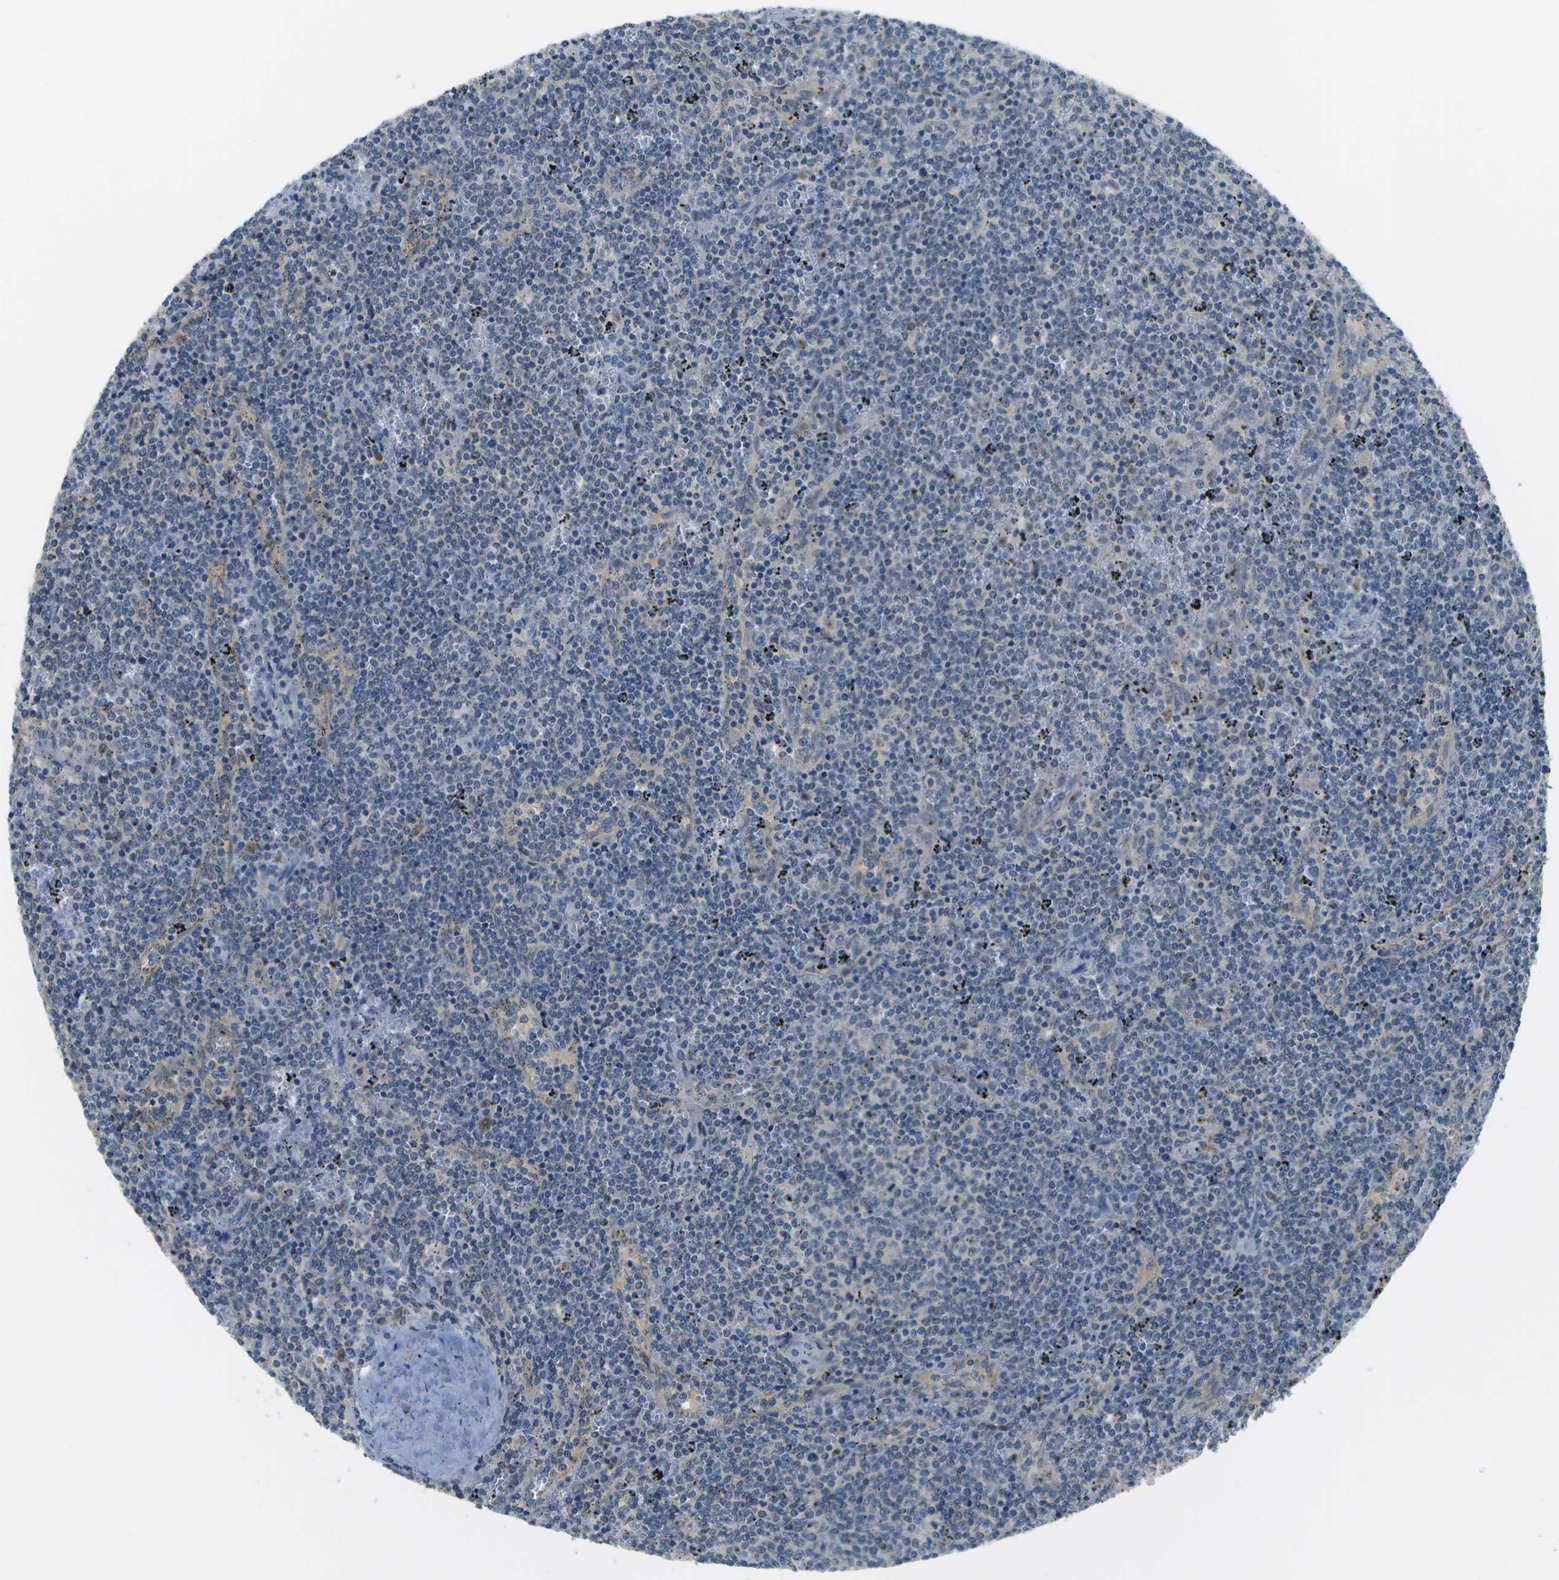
{"staining": {"intensity": "negative", "quantity": "none", "location": "none"}, "tissue": "lymphoma", "cell_type": "Tumor cells", "image_type": "cancer", "snomed": [{"axis": "morphology", "description": "Malignant lymphoma, non-Hodgkin's type, Low grade"}, {"axis": "topography", "description": "Spleen"}], "caption": "This is an IHC histopathology image of lymphoma. There is no expression in tumor cells.", "gene": "PTGIS", "patient": {"sex": "female", "age": 50}}